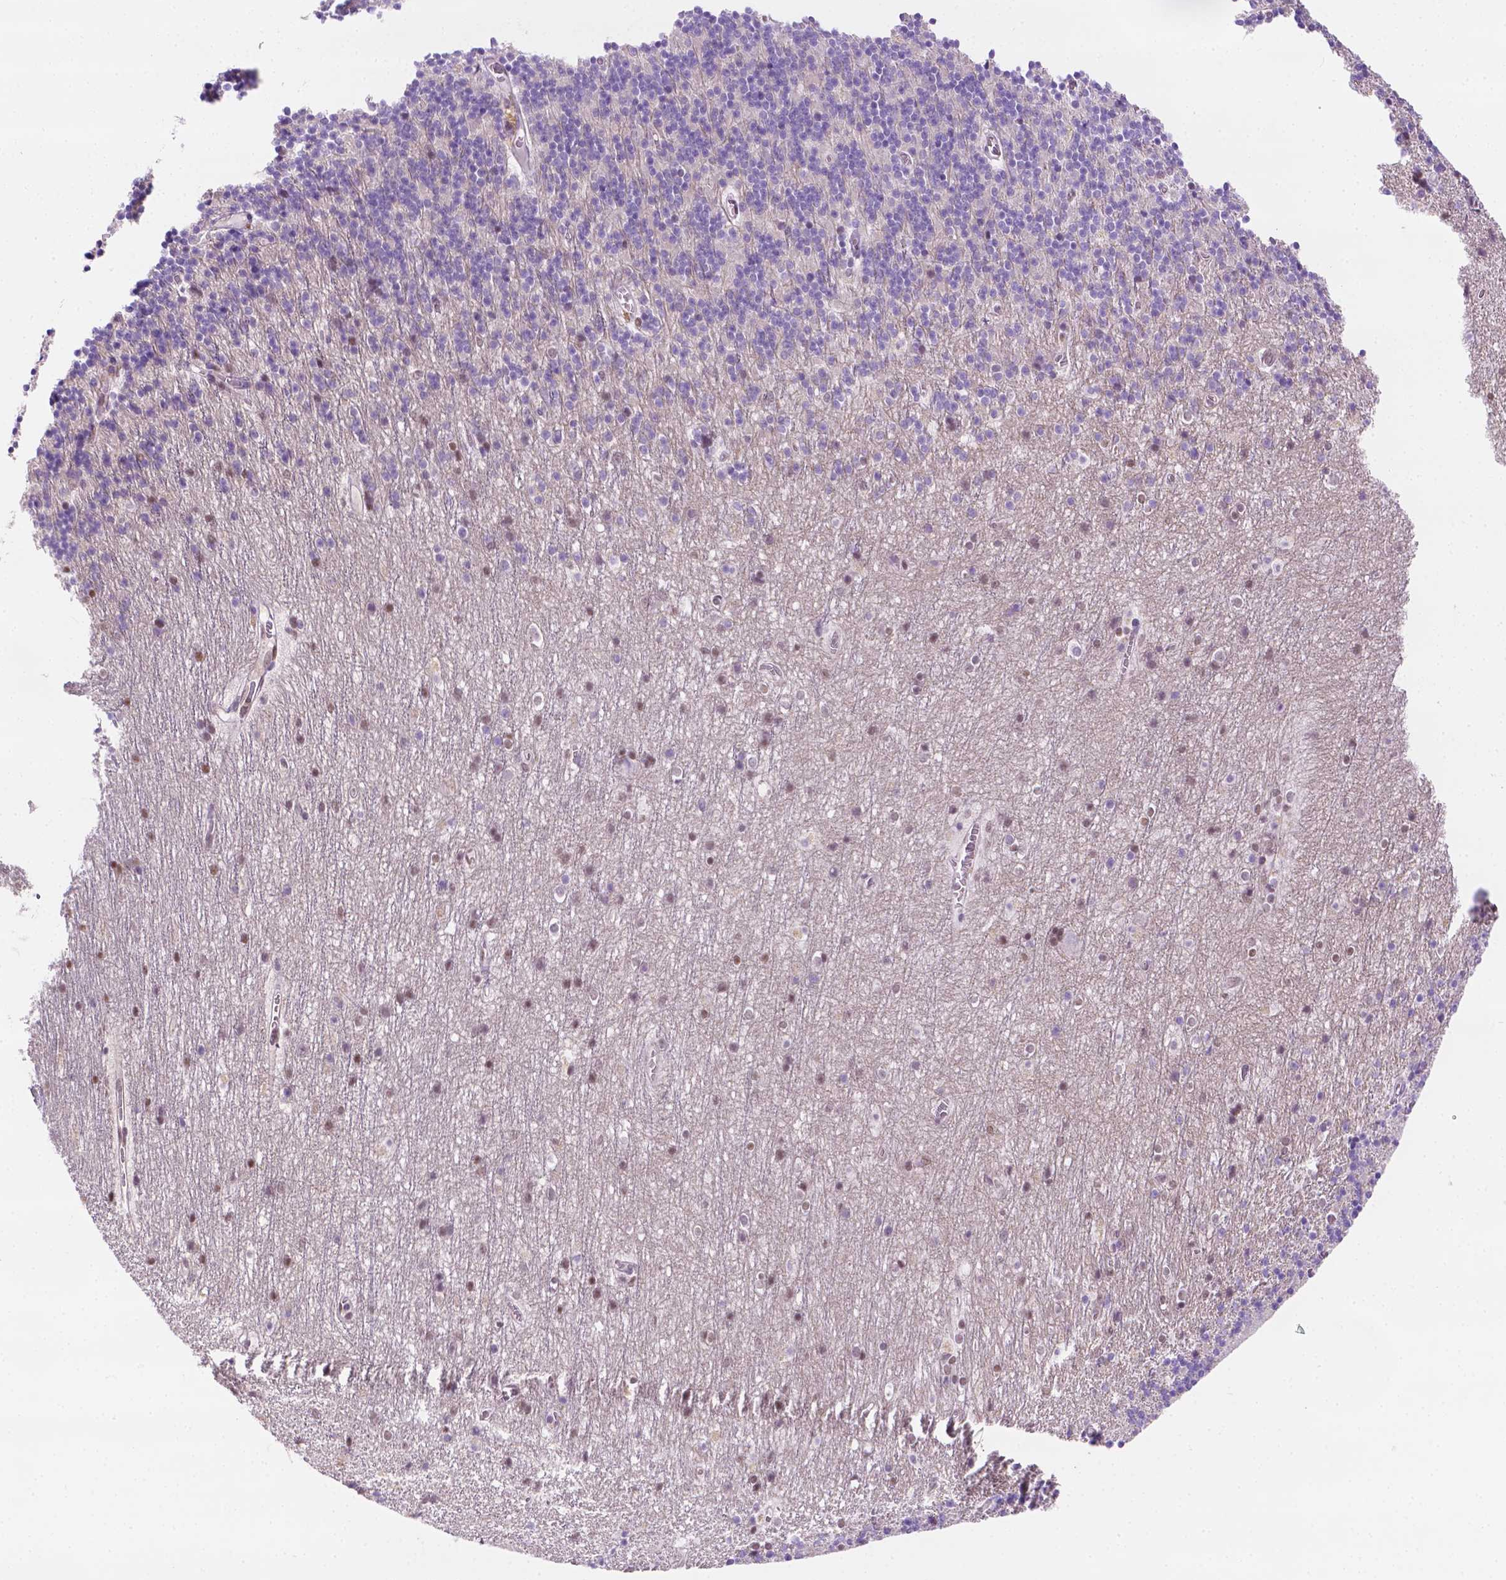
{"staining": {"intensity": "negative", "quantity": "none", "location": "none"}, "tissue": "cerebellum", "cell_type": "Cells in granular layer", "image_type": "normal", "snomed": [{"axis": "morphology", "description": "Normal tissue, NOS"}, {"axis": "topography", "description": "Cerebellum"}], "caption": "Protein analysis of unremarkable cerebellum demonstrates no significant staining in cells in granular layer. (Immunohistochemistry (ihc), brightfield microscopy, high magnification).", "gene": "ERF", "patient": {"sex": "male", "age": 70}}